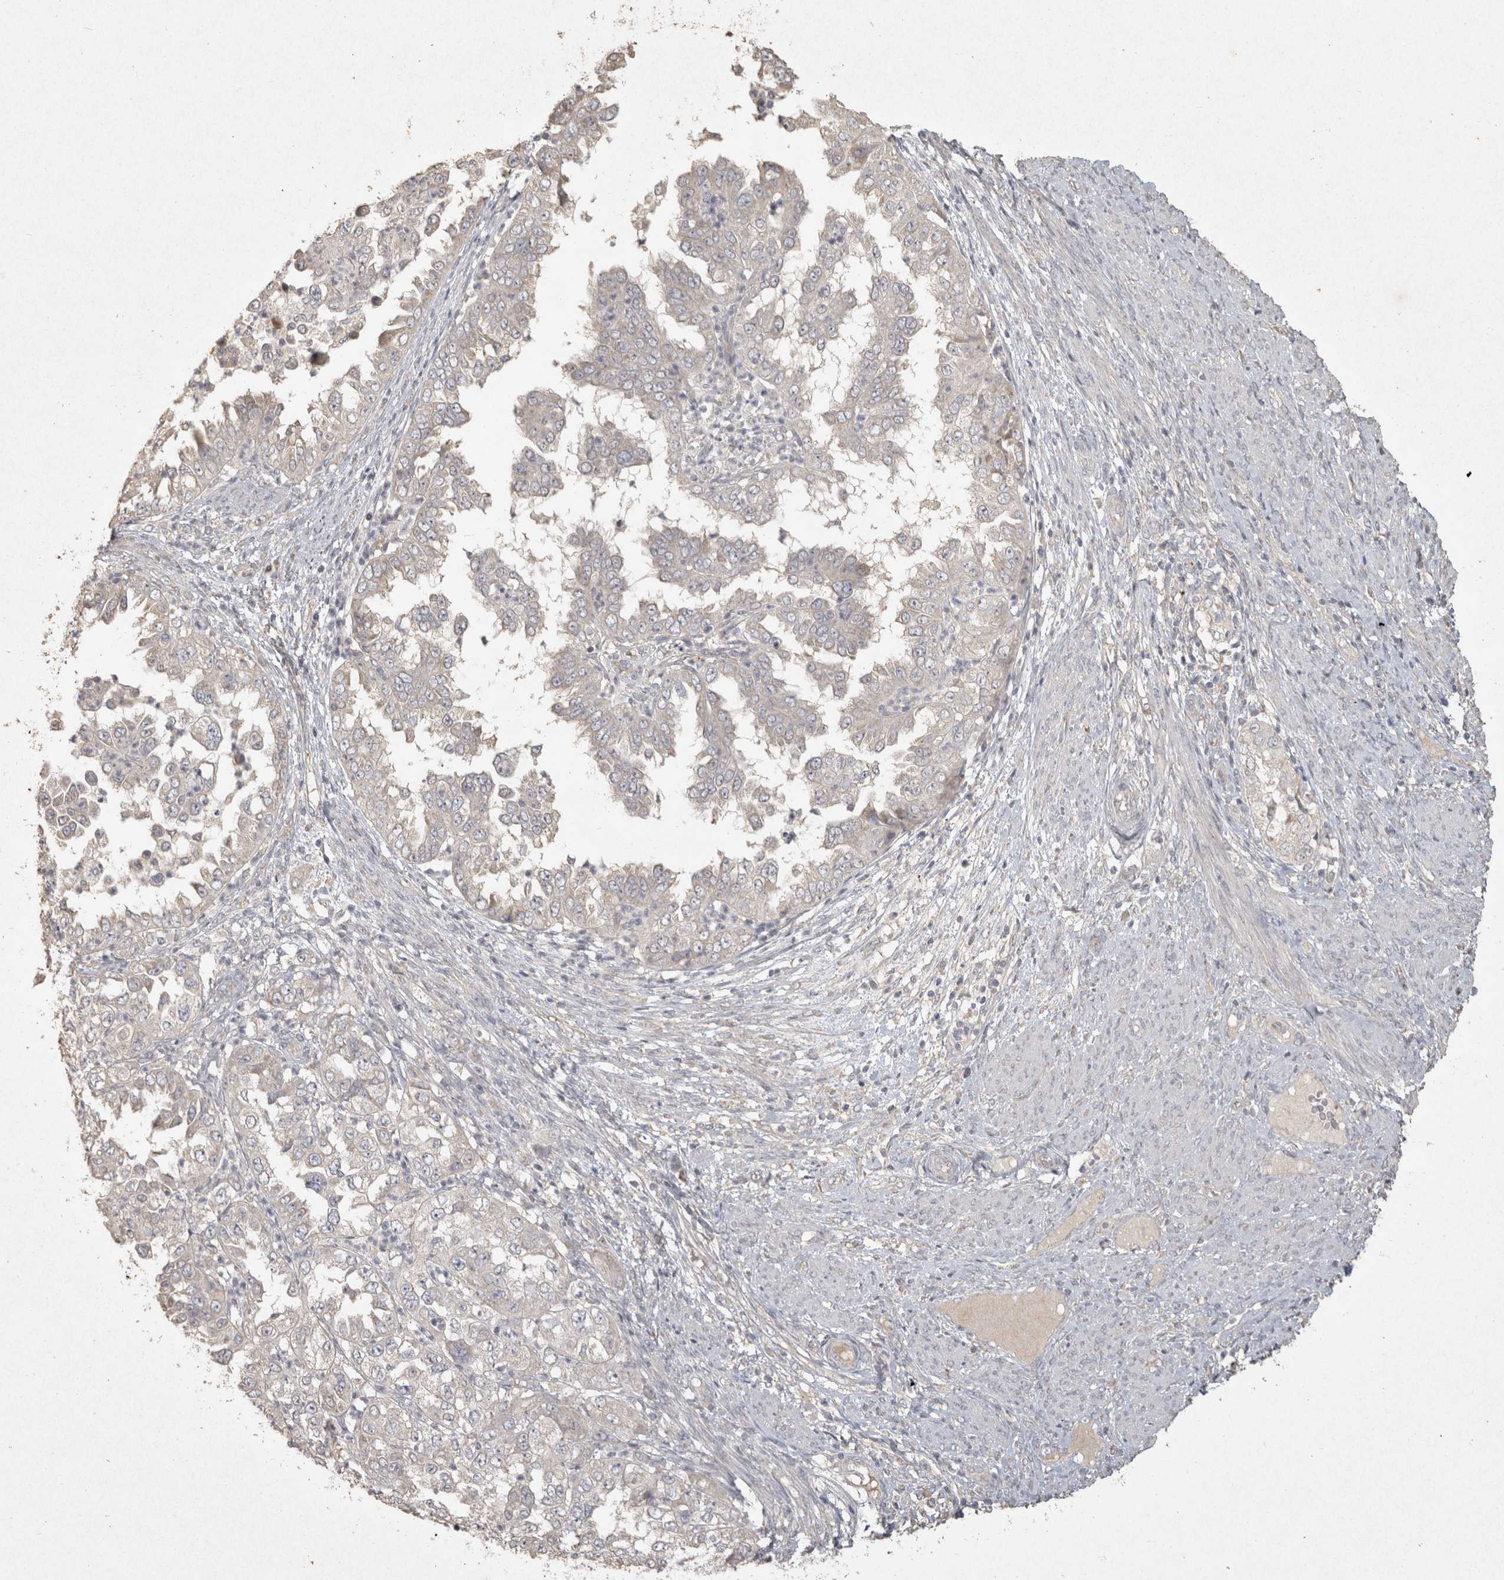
{"staining": {"intensity": "negative", "quantity": "none", "location": "none"}, "tissue": "endometrial cancer", "cell_type": "Tumor cells", "image_type": "cancer", "snomed": [{"axis": "morphology", "description": "Adenocarcinoma, NOS"}, {"axis": "topography", "description": "Endometrium"}], "caption": "This photomicrograph is of endometrial adenocarcinoma stained with immunohistochemistry to label a protein in brown with the nuclei are counter-stained blue. There is no staining in tumor cells.", "gene": "OSTN", "patient": {"sex": "female", "age": 85}}